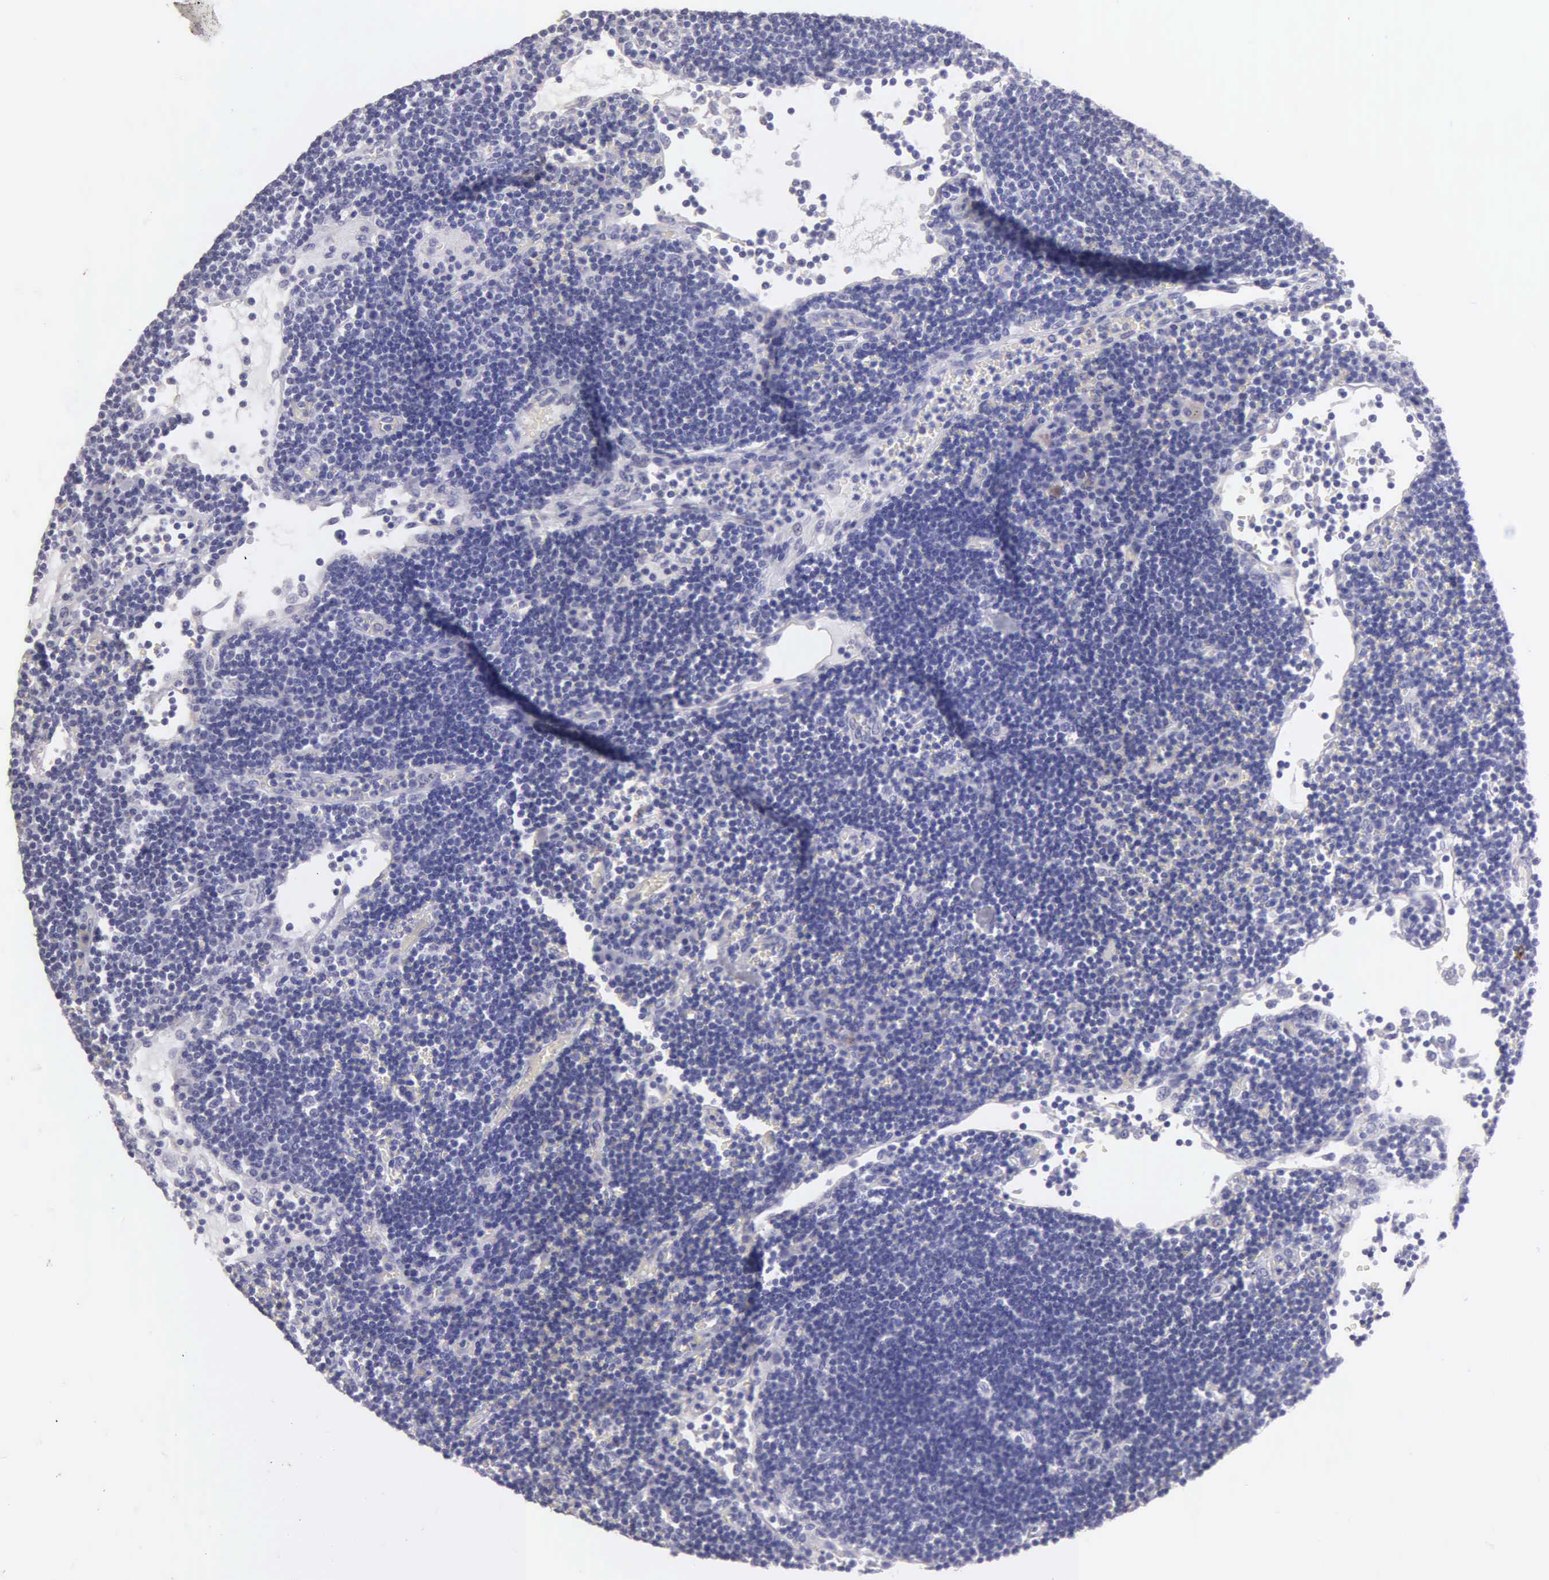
{"staining": {"intensity": "negative", "quantity": "none", "location": "none"}, "tissue": "lymph node", "cell_type": "Germinal center cells", "image_type": "normal", "snomed": [{"axis": "morphology", "description": "Normal tissue, NOS"}, {"axis": "topography", "description": "Lymph node"}], "caption": "Germinal center cells show no significant protein positivity in unremarkable lymph node. (Stains: DAB (3,3'-diaminobenzidine) IHC with hematoxylin counter stain, Microscopy: brightfield microscopy at high magnification).", "gene": "APP", "patient": {"sex": "male", "age": 54}}